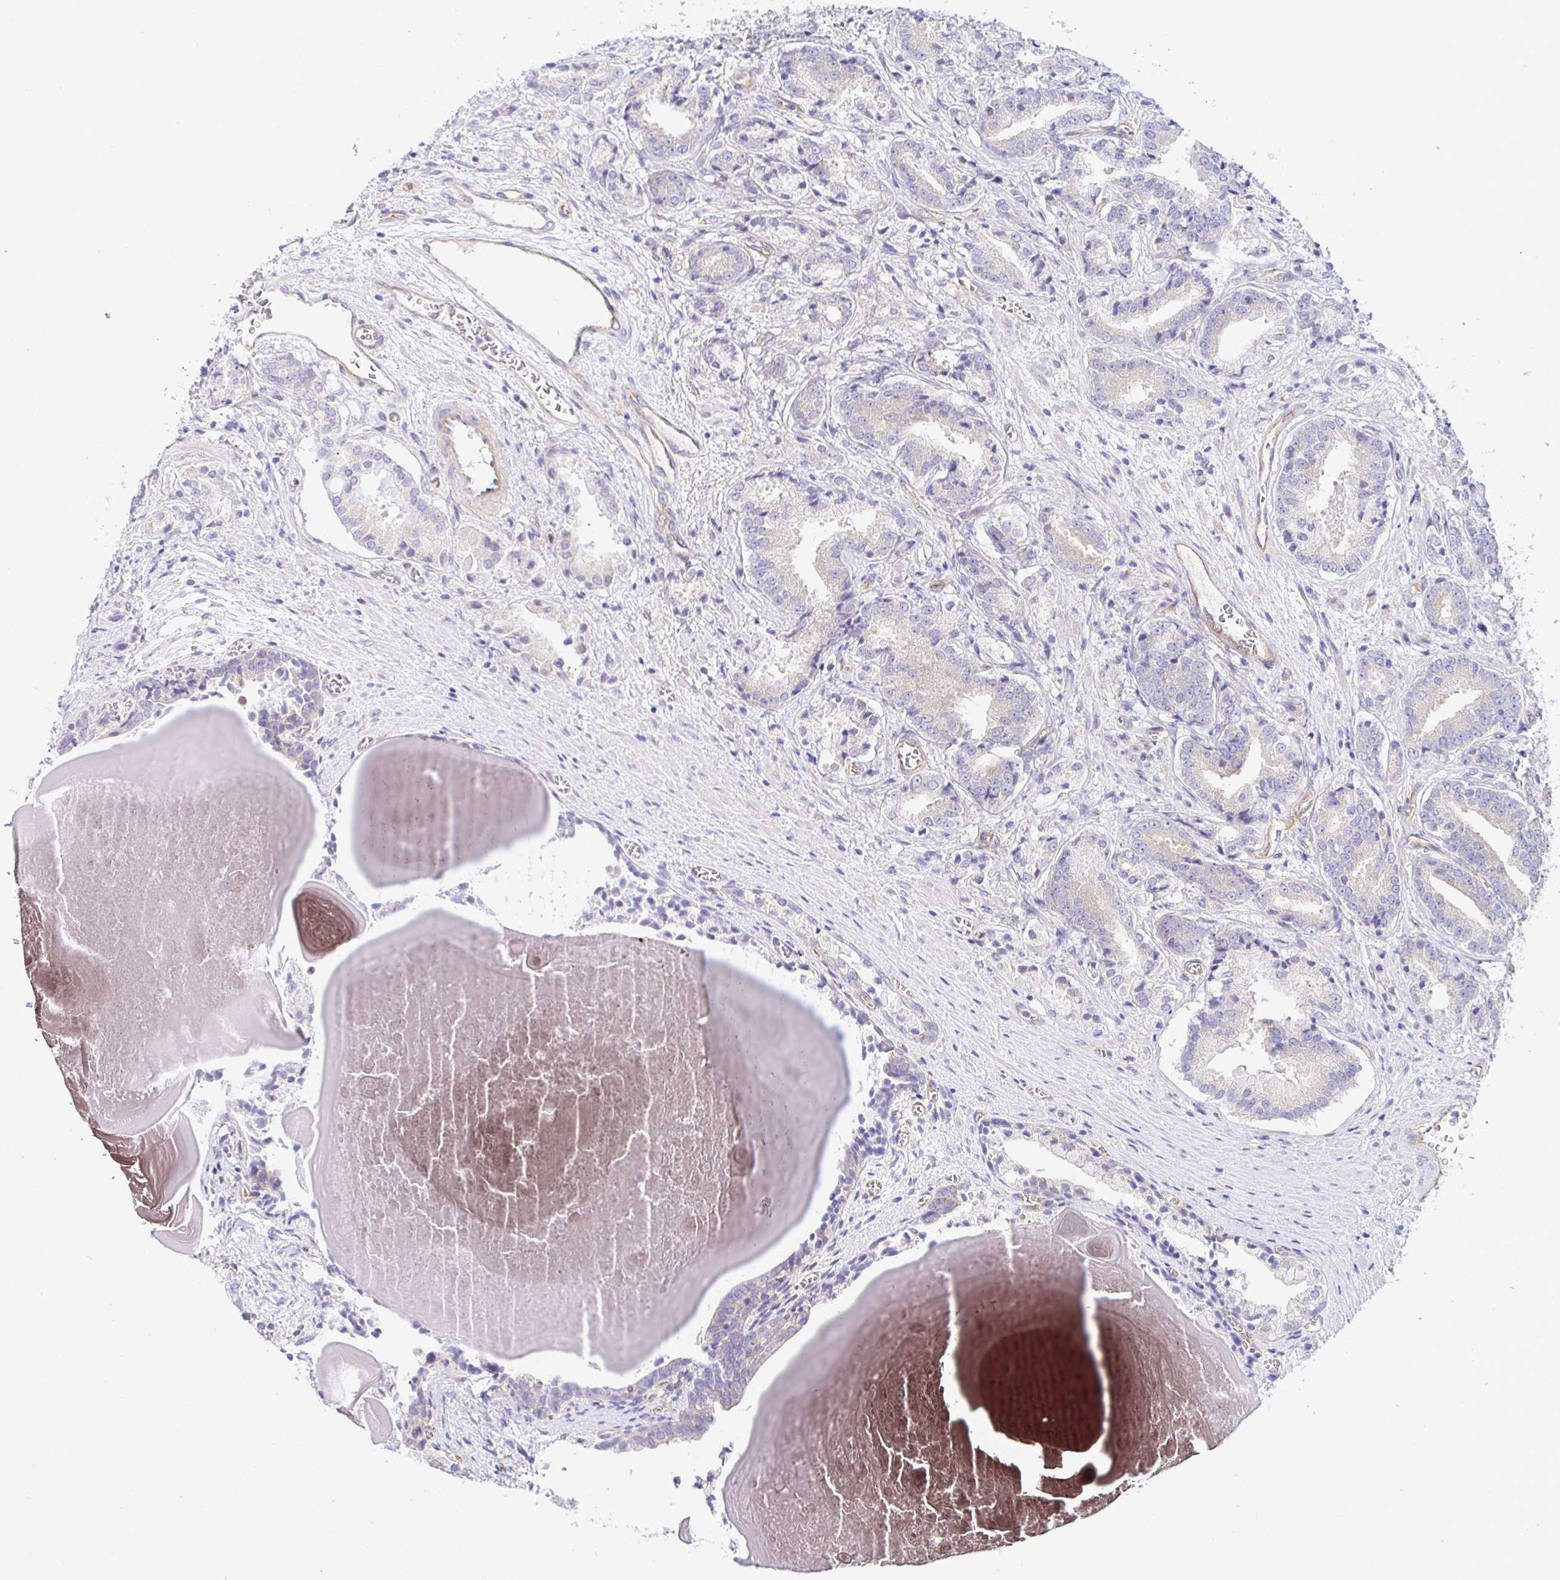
{"staining": {"intensity": "negative", "quantity": "none", "location": "none"}, "tissue": "prostate cancer", "cell_type": "Tumor cells", "image_type": "cancer", "snomed": [{"axis": "morphology", "description": "Adenocarcinoma, High grade"}, {"axis": "topography", "description": "Prostate and seminal vesicle, NOS"}], "caption": "Tumor cells show no significant expression in prostate high-grade adenocarcinoma. (Brightfield microscopy of DAB immunohistochemistry (IHC) at high magnification).", "gene": "ARL4D", "patient": {"sex": "male", "age": 61}}